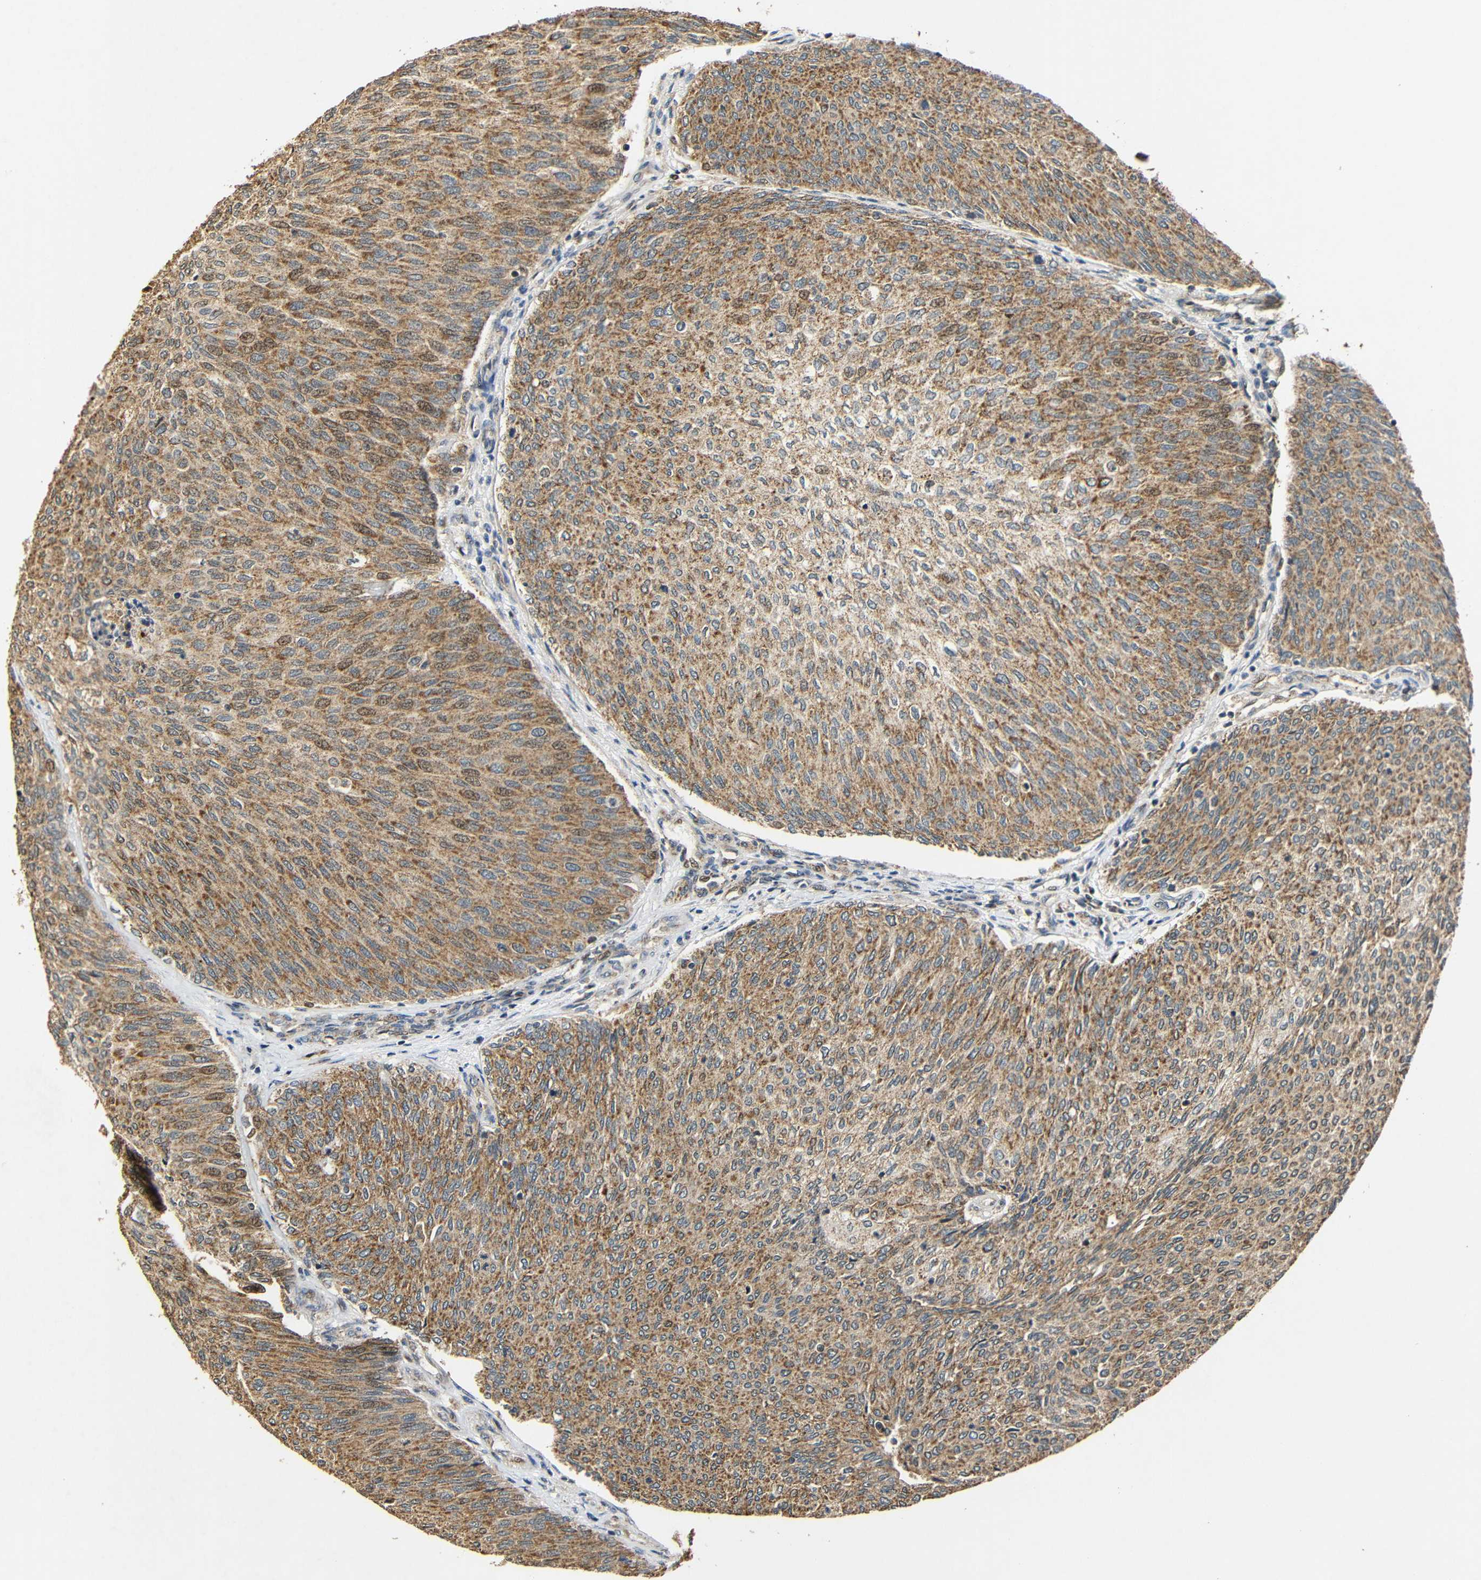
{"staining": {"intensity": "moderate", "quantity": ">75%", "location": "cytoplasmic/membranous"}, "tissue": "urothelial cancer", "cell_type": "Tumor cells", "image_type": "cancer", "snomed": [{"axis": "morphology", "description": "Urothelial carcinoma, Low grade"}, {"axis": "topography", "description": "Urinary bladder"}], "caption": "Immunohistochemistry (DAB) staining of low-grade urothelial carcinoma displays moderate cytoplasmic/membranous protein expression in approximately >75% of tumor cells.", "gene": "KAZALD1", "patient": {"sex": "female", "age": 79}}